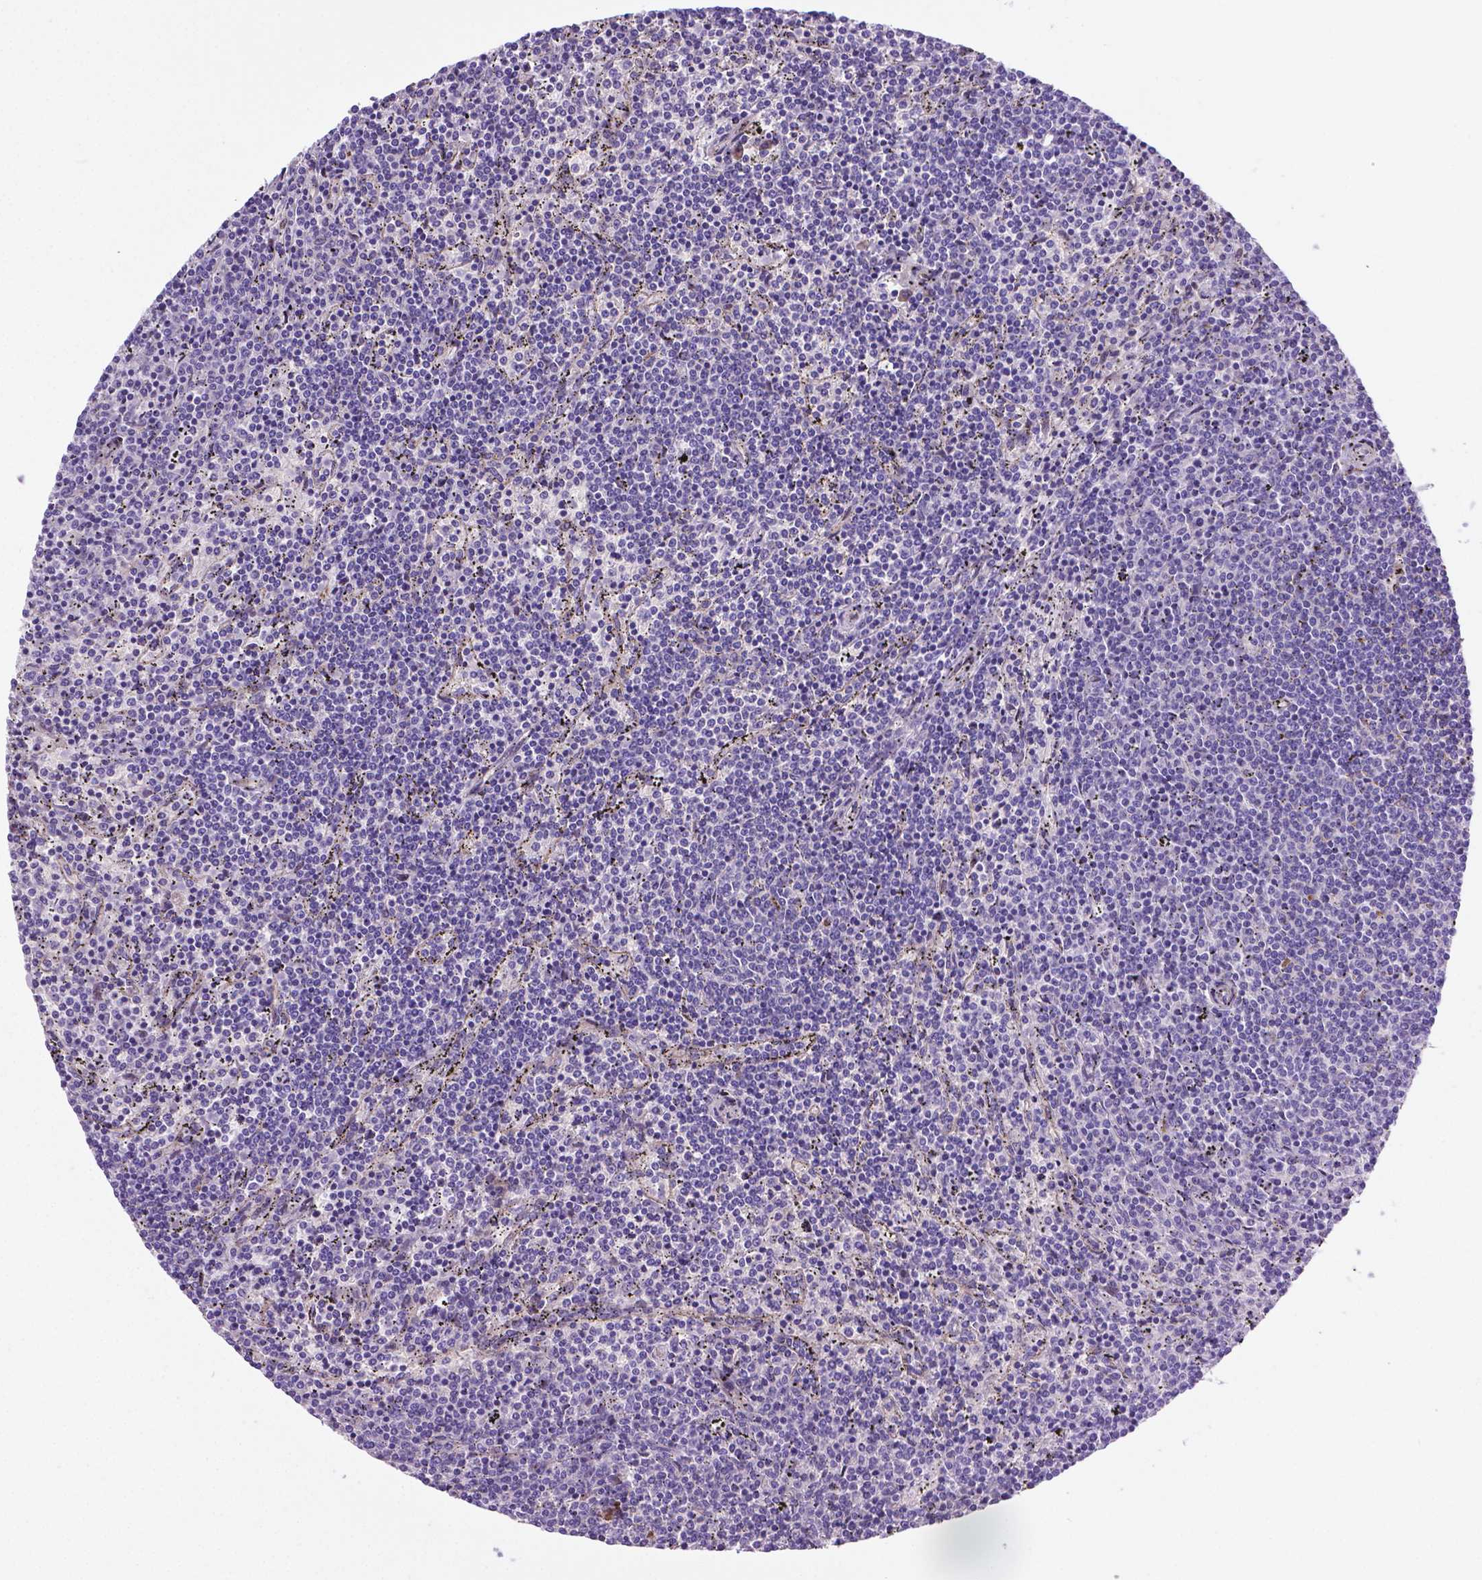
{"staining": {"intensity": "negative", "quantity": "none", "location": "none"}, "tissue": "lymphoma", "cell_type": "Tumor cells", "image_type": "cancer", "snomed": [{"axis": "morphology", "description": "Malignant lymphoma, non-Hodgkin's type, Low grade"}, {"axis": "topography", "description": "Spleen"}], "caption": "The image shows no significant positivity in tumor cells of low-grade malignant lymphoma, non-Hodgkin's type. Brightfield microscopy of immunohistochemistry stained with DAB (3,3'-diaminobenzidine) (brown) and hematoxylin (blue), captured at high magnification.", "gene": "CCER2", "patient": {"sex": "female", "age": 50}}